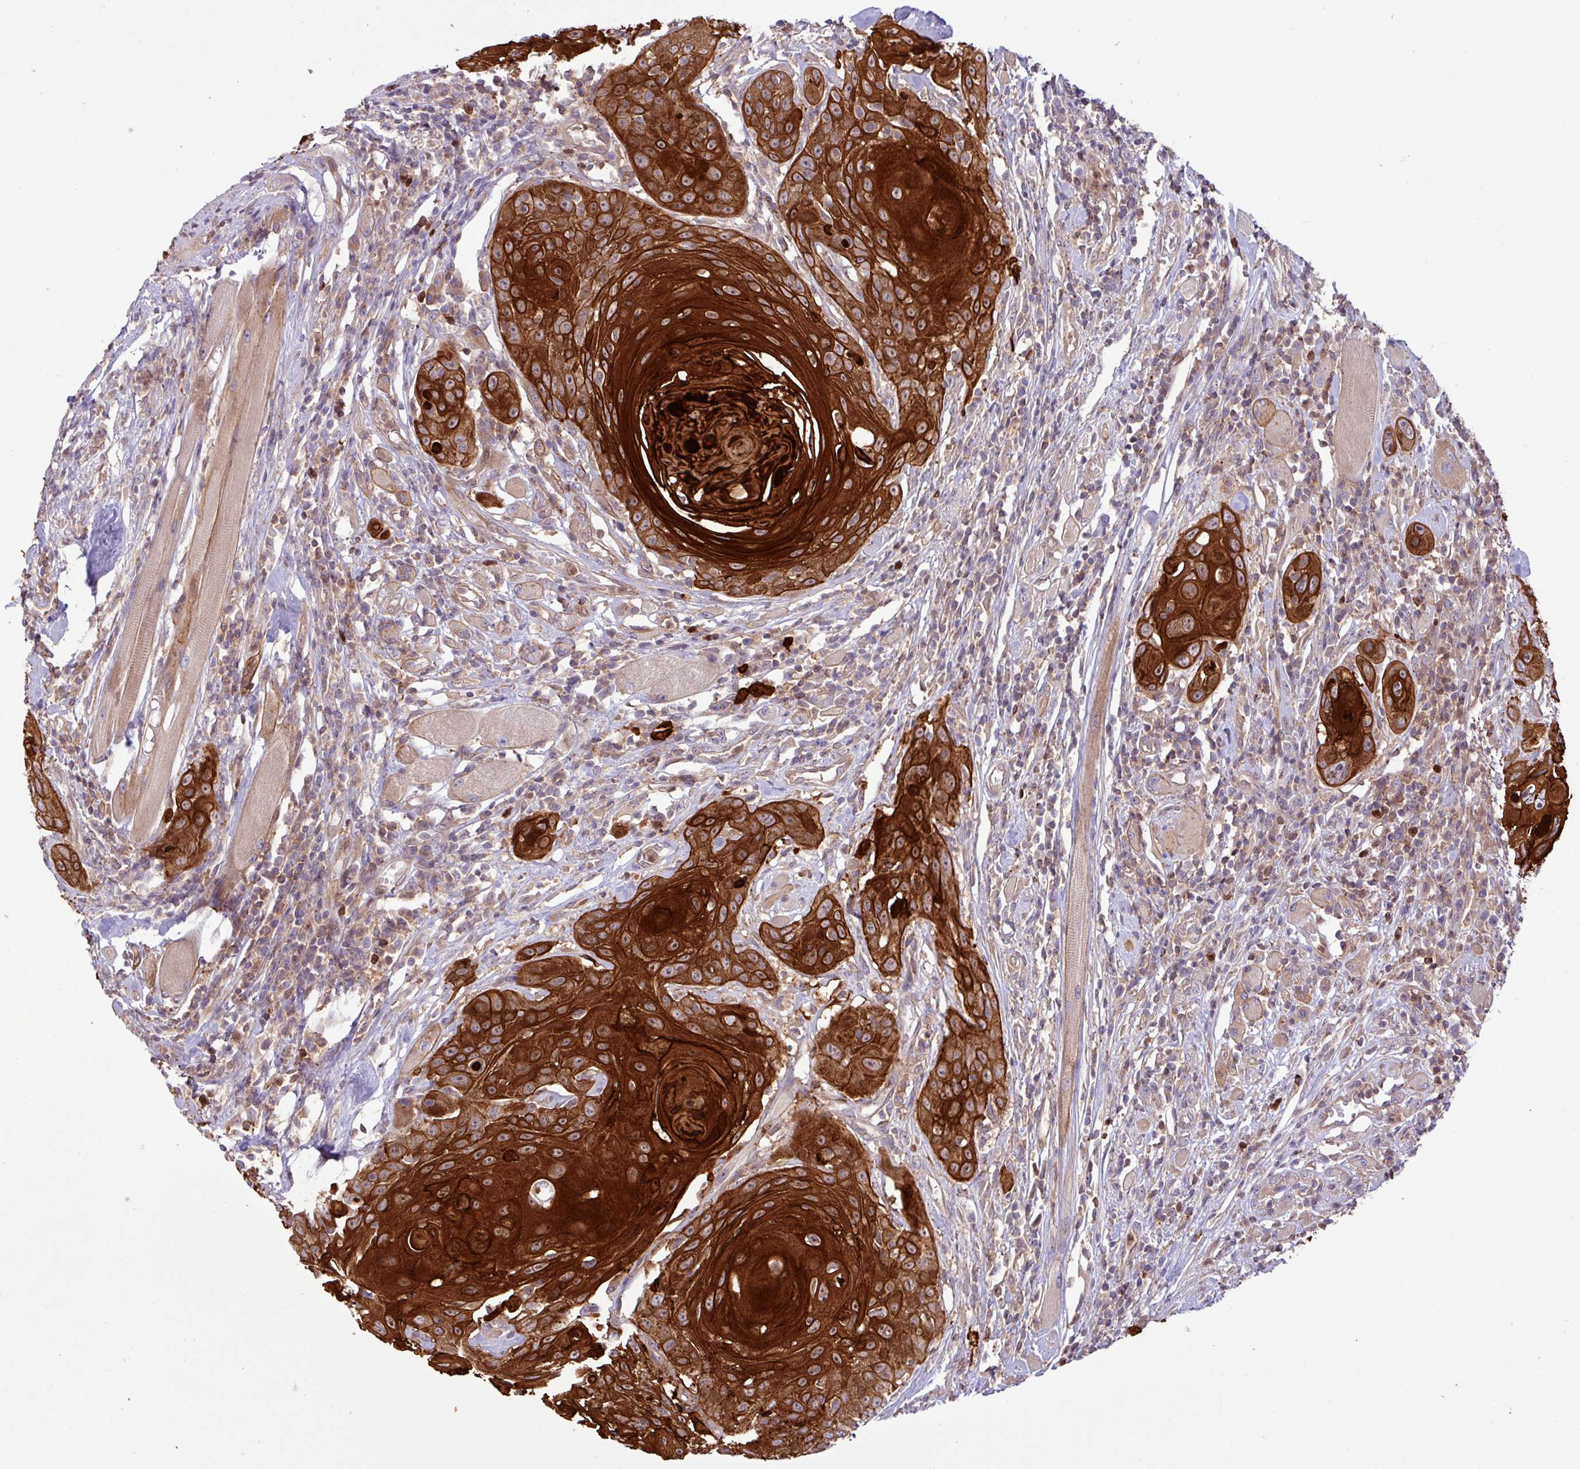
{"staining": {"intensity": "strong", "quantity": ">75%", "location": "cytoplasmic/membranous"}, "tissue": "head and neck cancer", "cell_type": "Tumor cells", "image_type": "cancer", "snomed": [{"axis": "morphology", "description": "Squamous cell carcinoma, NOS"}, {"axis": "topography", "description": "Head-Neck"}], "caption": "Head and neck cancer (squamous cell carcinoma) tissue demonstrates strong cytoplasmic/membranous expression in about >75% of tumor cells The protein of interest is shown in brown color, while the nuclei are stained blue.", "gene": "CNTRL", "patient": {"sex": "female", "age": 59}}